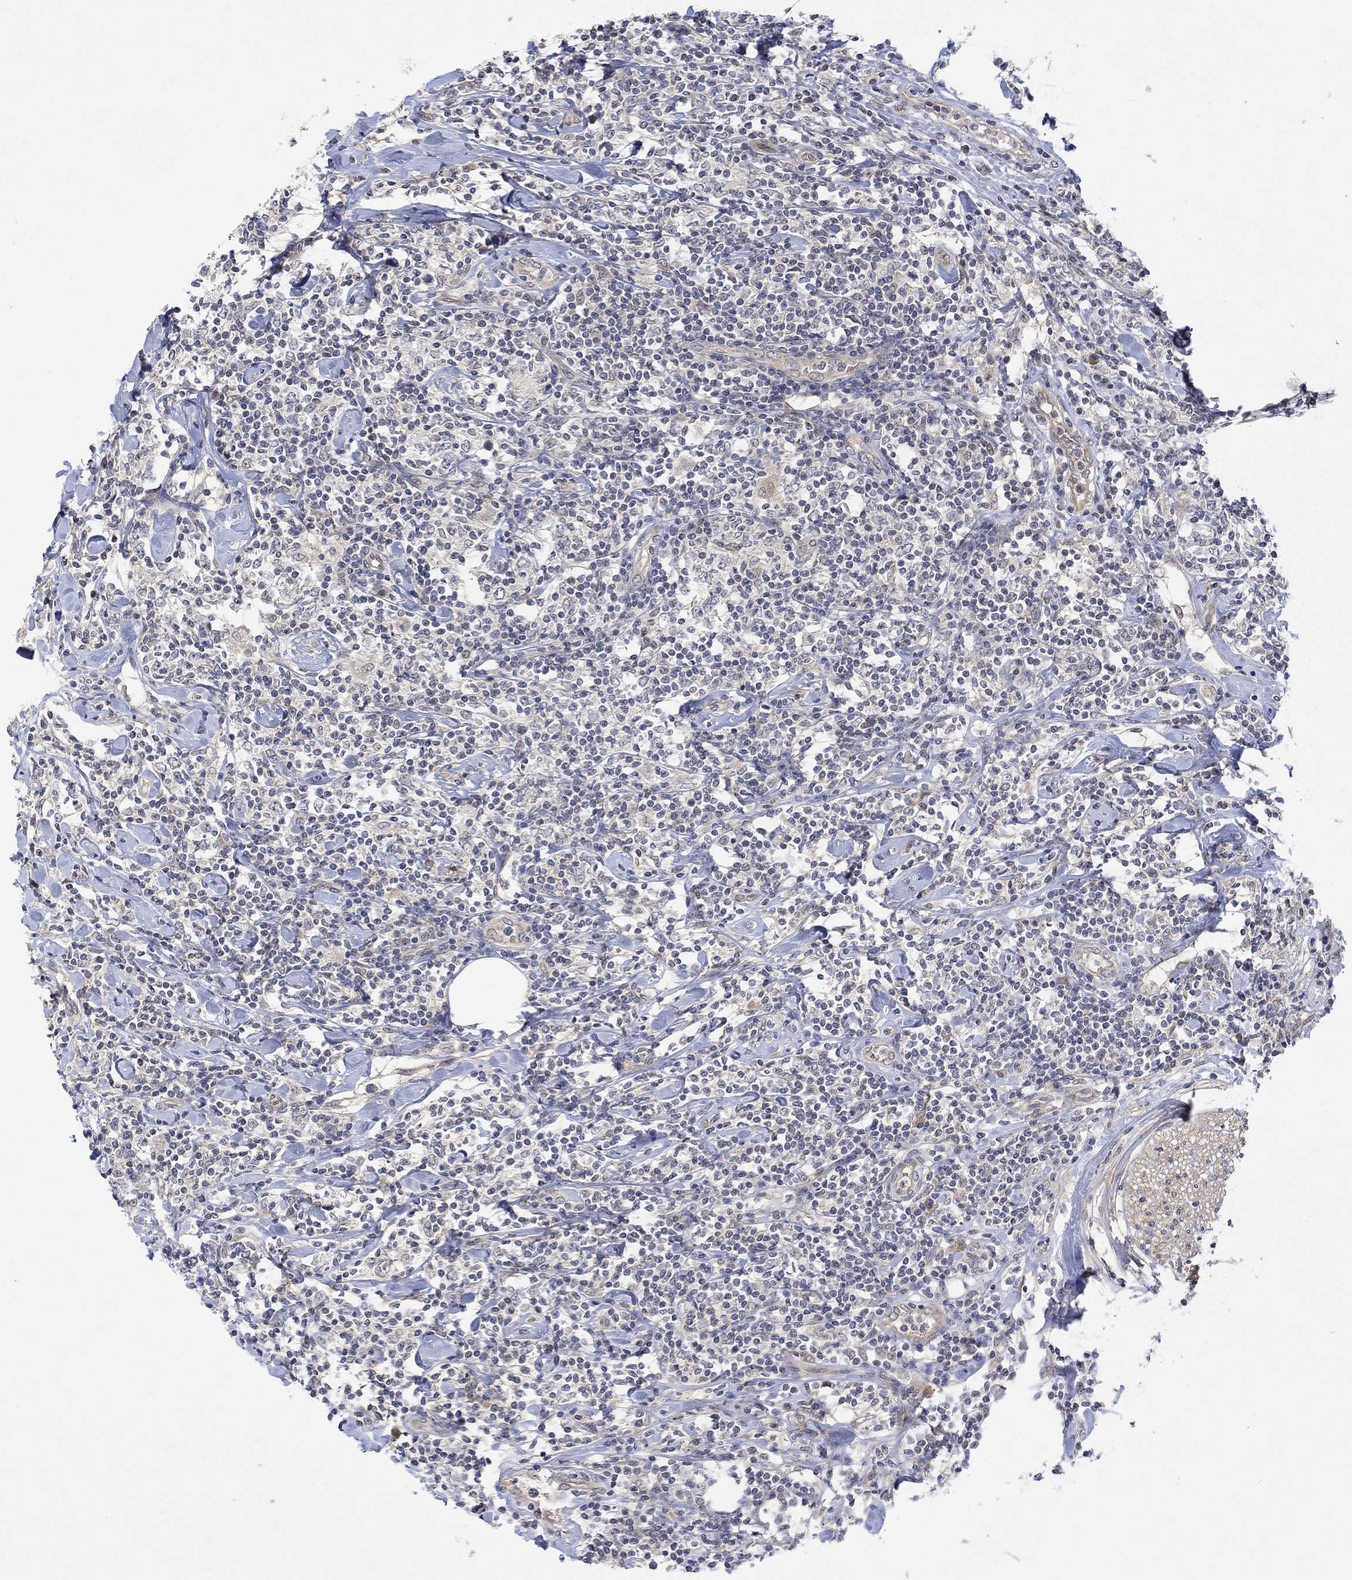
{"staining": {"intensity": "negative", "quantity": "none", "location": "none"}, "tissue": "lymphoma", "cell_type": "Tumor cells", "image_type": "cancer", "snomed": [{"axis": "morphology", "description": "Malignant lymphoma, non-Hodgkin's type, High grade"}, {"axis": "topography", "description": "Lymph node"}], "caption": "The histopathology image exhibits no staining of tumor cells in malignant lymphoma, non-Hodgkin's type (high-grade). (IHC, brightfield microscopy, high magnification).", "gene": "GRIN2D", "patient": {"sex": "female", "age": 84}}